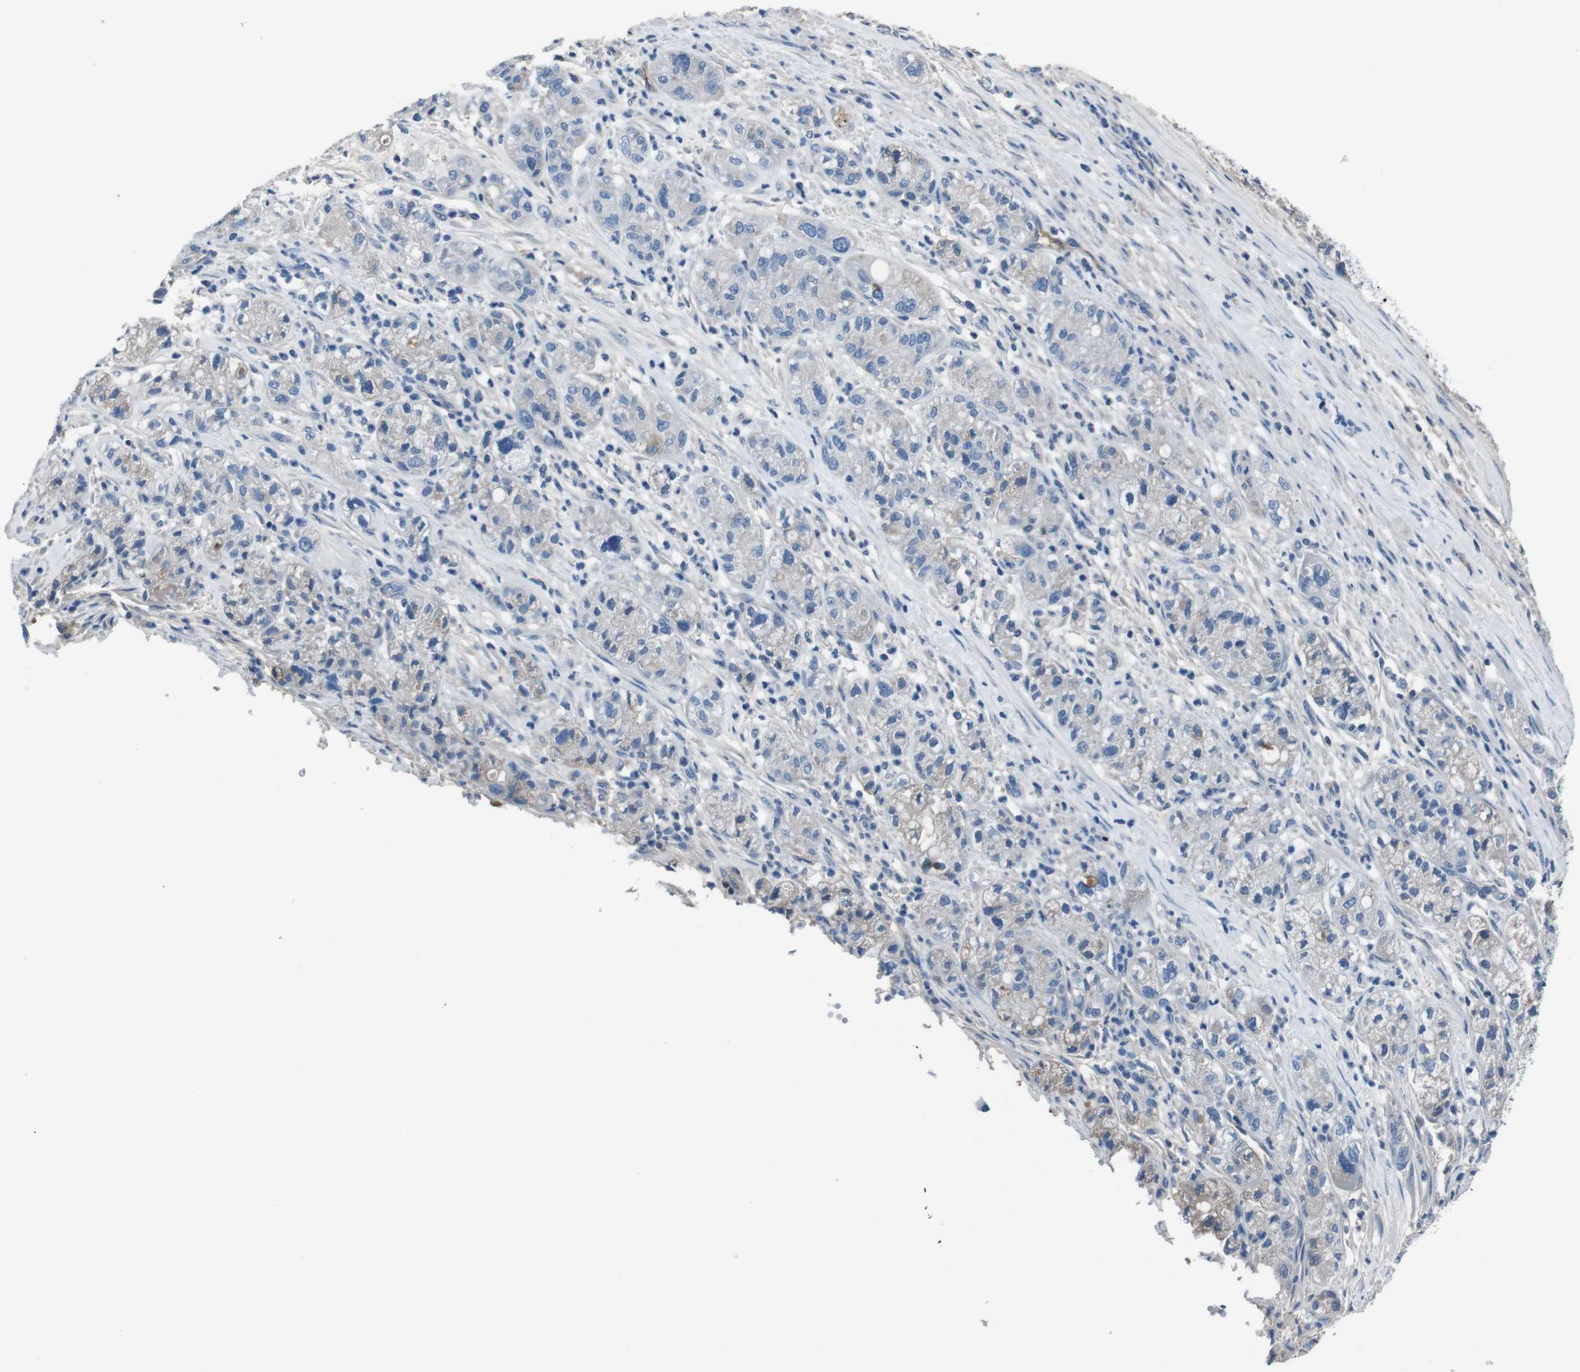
{"staining": {"intensity": "weak", "quantity": "<25%", "location": "cytoplasmic/membranous"}, "tissue": "pancreatic cancer", "cell_type": "Tumor cells", "image_type": "cancer", "snomed": [{"axis": "morphology", "description": "Adenocarcinoma, NOS"}, {"axis": "topography", "description": "Pancreas"}], "caption": "Immunohistochemical staining of pancreatic cancer (adenocarcinoma) displays no significant expression in tumor cells.", "gene": "LEP", "patient": {"sex": "female", "age": 78}}